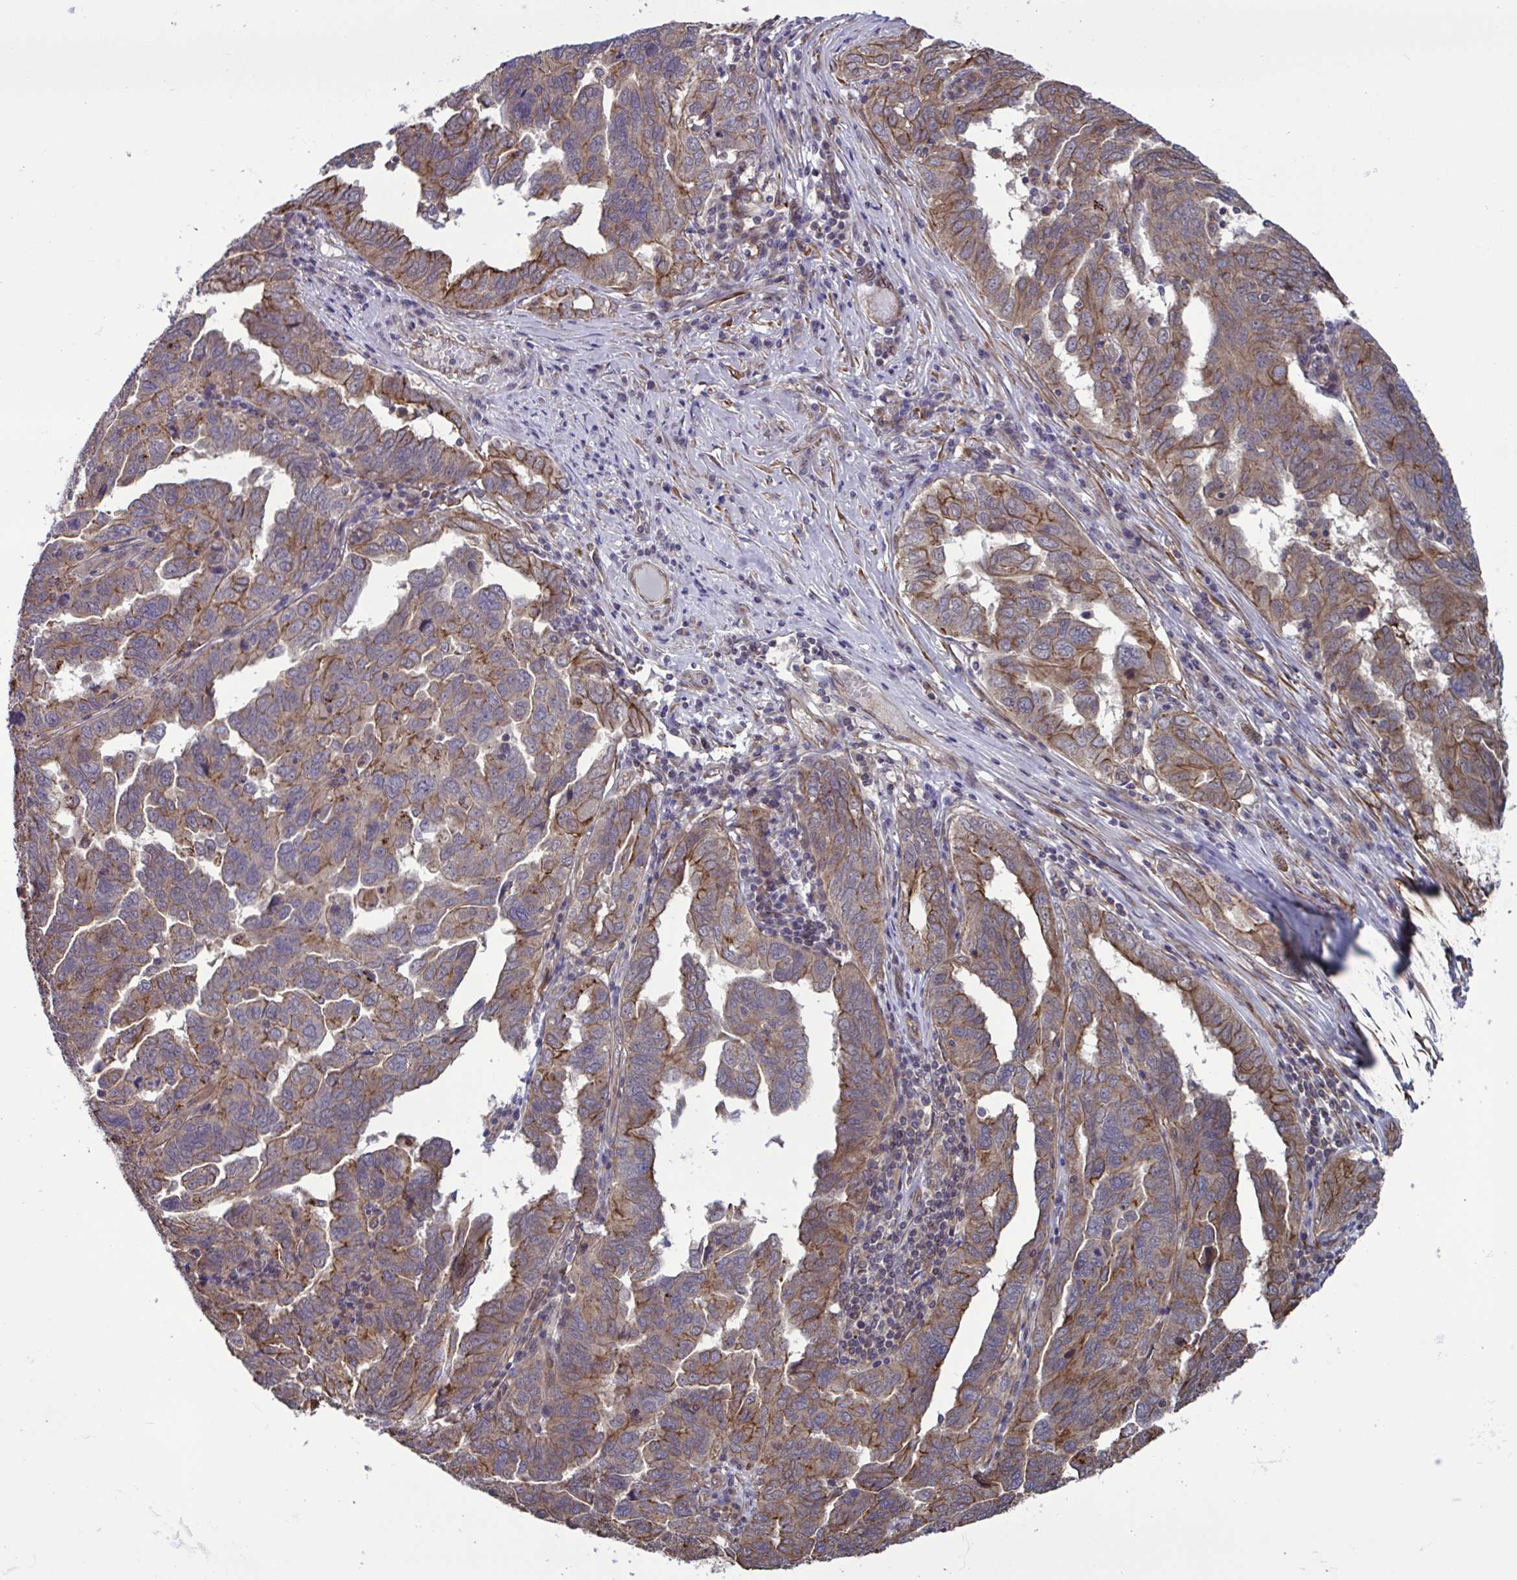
{"staining": {"intensity": "moderate", "quantity": "25%-75%", "location": "cytoplasmic/membranous"}, "tissue": "ovarian cancer", "cell_type": "Tumor cells", "image_type": "cancer", "snomed": [{"axis": "morphology", "description": "Cystadenocarcinoma, serous, NOS"}, {"axis": "topography", "description": "Ovary"}], "caption": "Serous cystadenocarcinoma (ovarian) stained for a protein (brown) exhibits moderate cytoplasmic/membranous positive positivity in about 25%-75% of tumor cells.", "gene": "GLTP", "patient": {"sex": "female", "age": 64}}